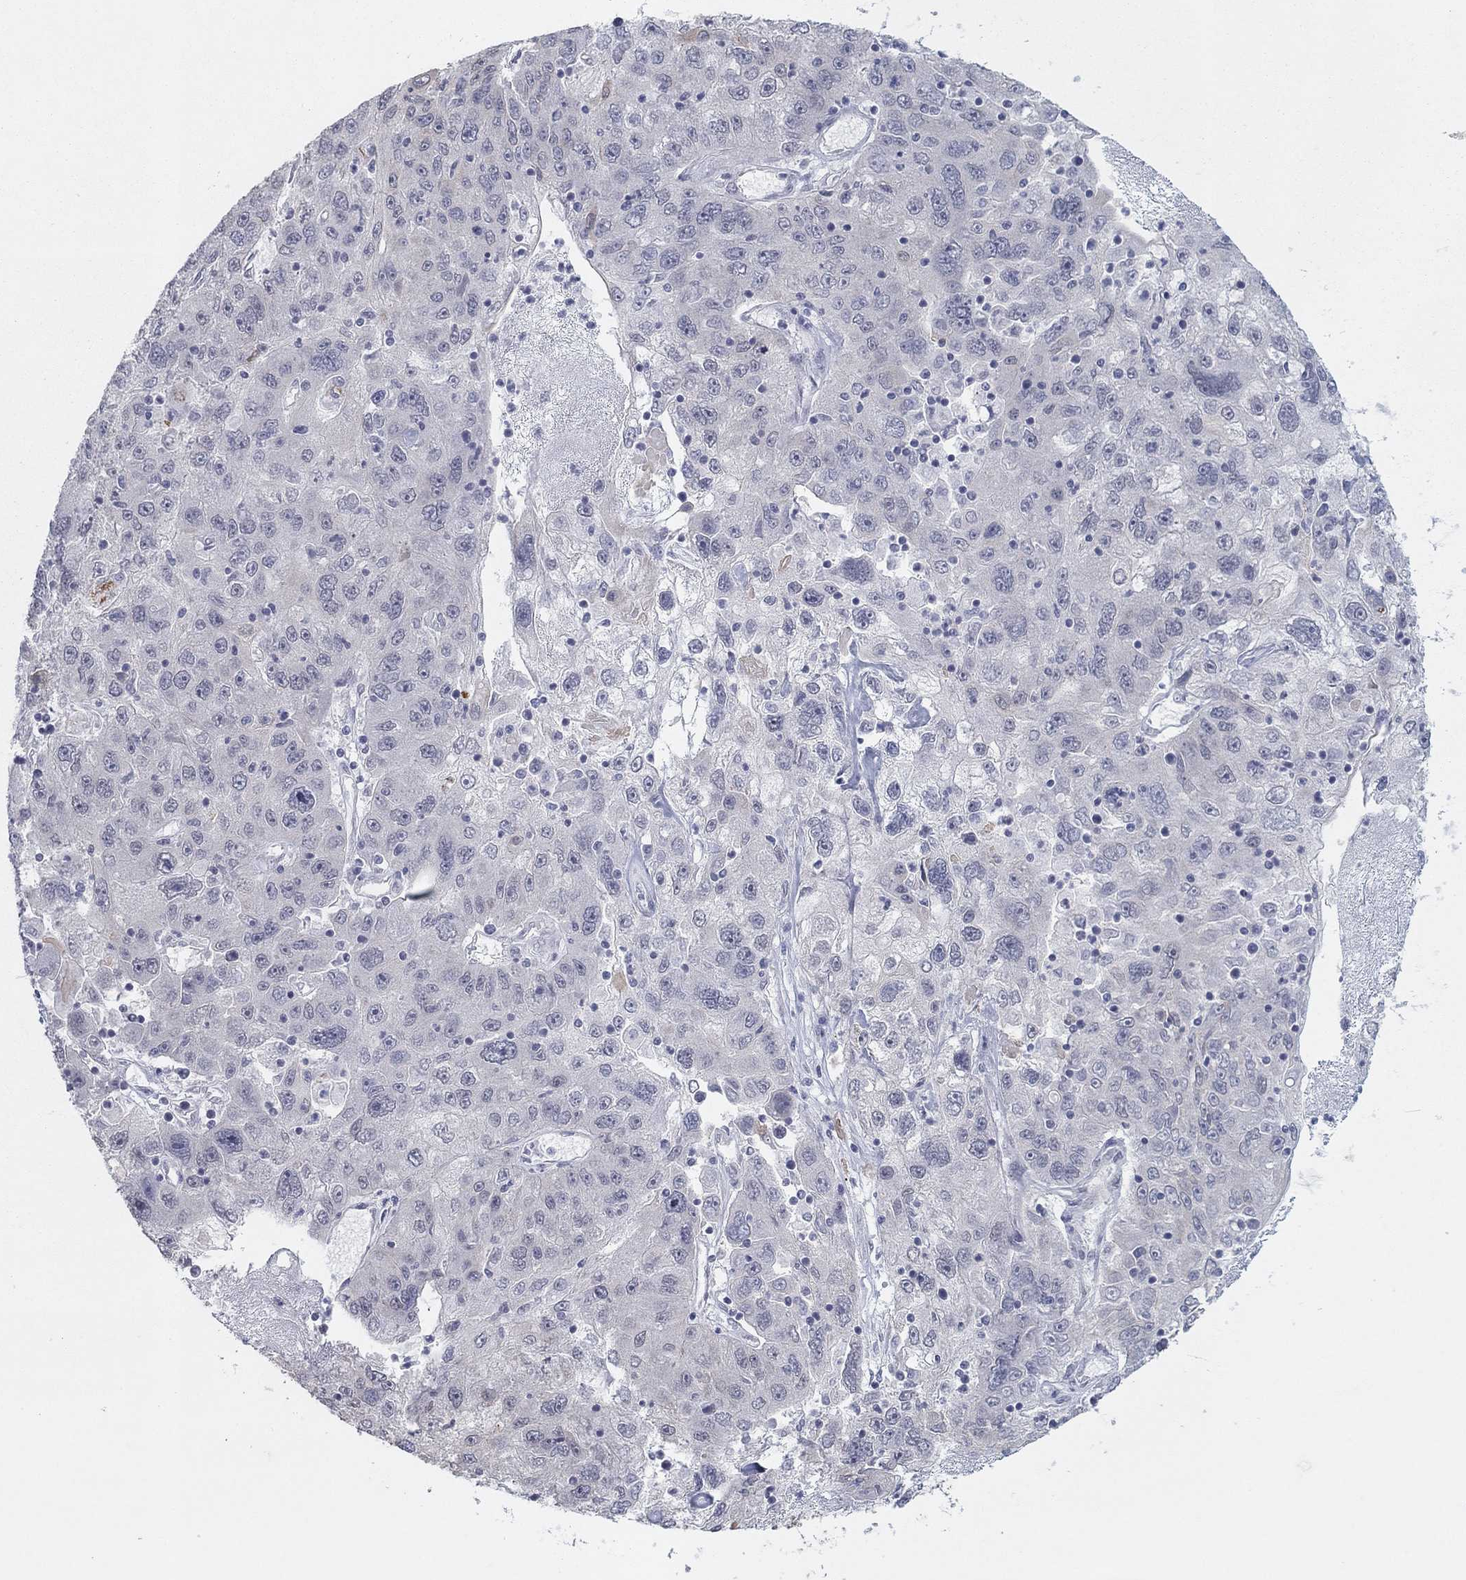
{"staining": {"intensity": "negative", "quantity": "none", "location": "none"}, "tissue": "stomach cancer", "cell_type": "Tumor cells", "image_type": "cancer", "snomed": [{"axis": "morphology", "description": "Adenocarcinoma, NOS"}, {"axis": "topography", "description": "Stomach"}], "caption": "A high-resolution photomicrograph shows immunohistochemistry (IHC) staining of stomach cancer, which demonstrates no significant positivity in tumor cells.", "gene": "SLC22A2", "patient": {"sex": "male", "age": 56}}